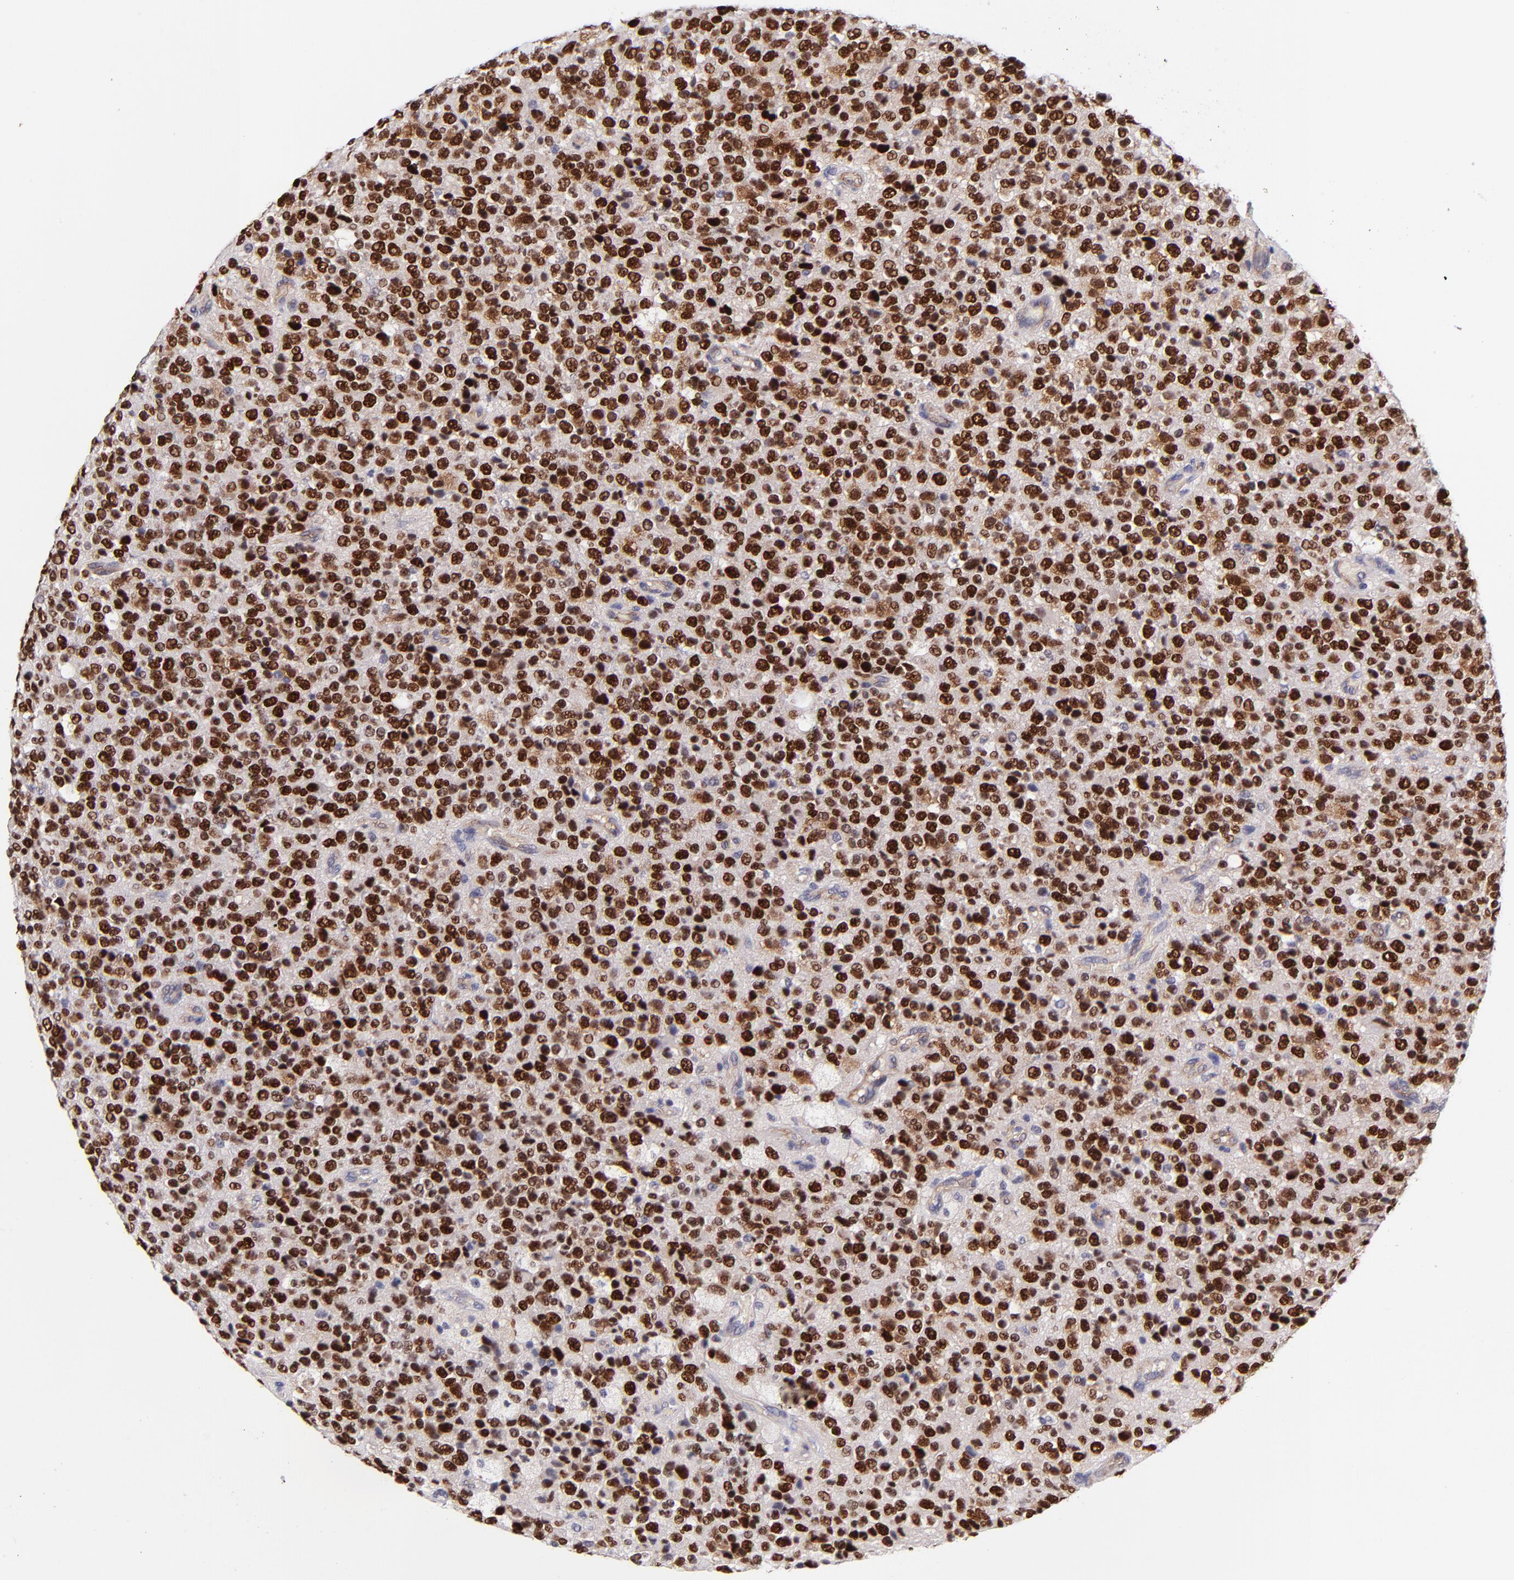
{"staining": {"intensity": "strong", "quantity": ">75%", "location": "nuclear"}, "tissue": "glioma", "cell_type": "Tumor cells", "image_type": "cancer", "snomed": [{"axis": "morphology", "description": "Glioma, malignant, High grade"}, {"axis": "topography", "description": "pancreas cauda"}], "caption": "Strong nuclear staining for a protein is seen in approximately >75% of tumor cells of malignant glioma (high-grade) using immunohistochemistry.", "gene": "SOX6", "patient": {"sex": "male", "age": 60}}